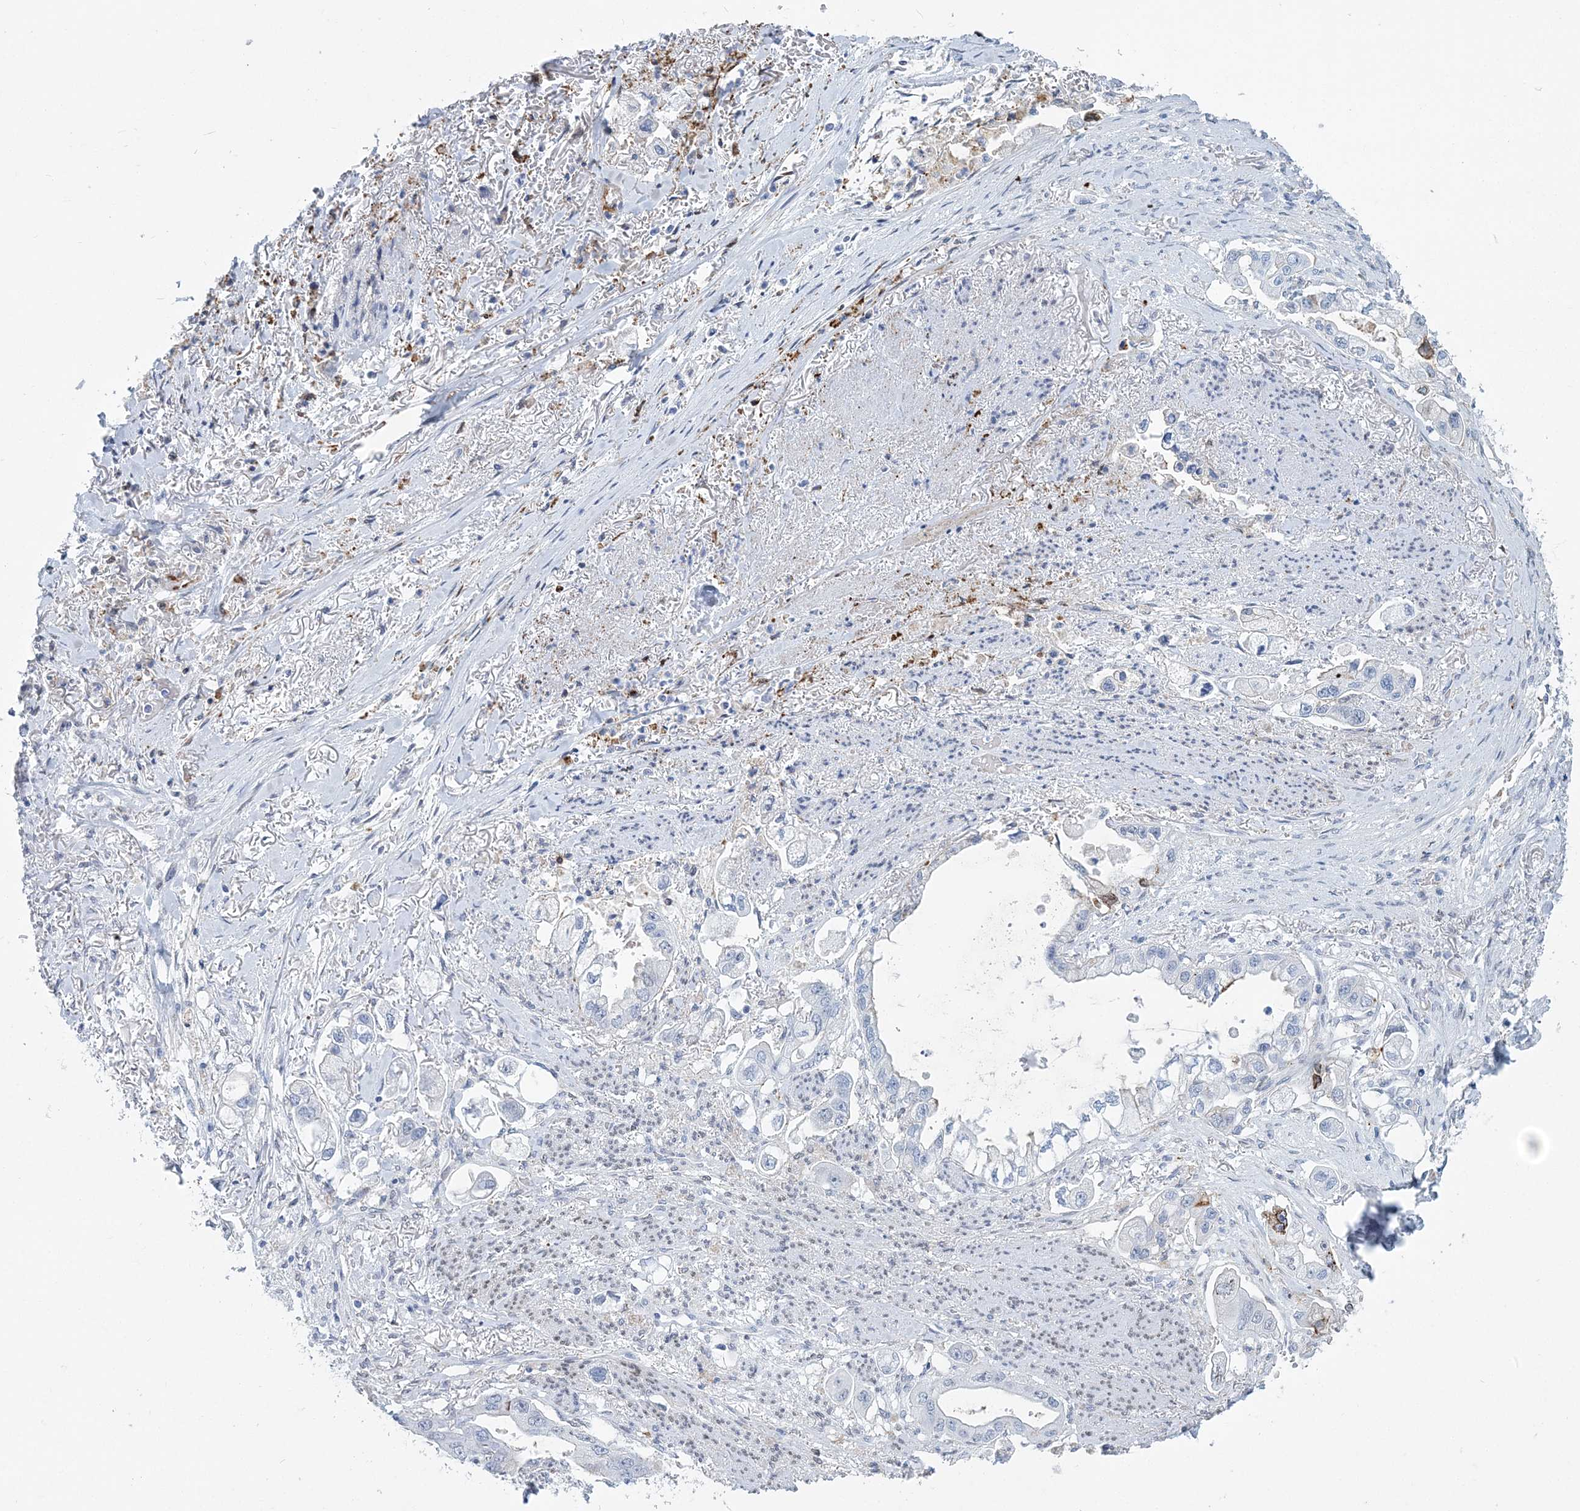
{"staining": {"intensity": "negative", "quantity": "none", "location": "none"}, "tissue": "stomach cancer", "cell_type": "Tumor cells", "image_type": "cancer", "snomed": [{"axis": "morphology", "description": "Adenocarcinoma, NOS"}, {"axis": "topography", "description": "Stomach"}], "caption": "This image is of adenocarcinoma (stomach) stained with IHC to label a protein in brown with the nuclei are counter-stained blue. There is no positivity in tumor cells.", "gene": "NKX6-1", "patient": {"sex": "male", "age": 62}}